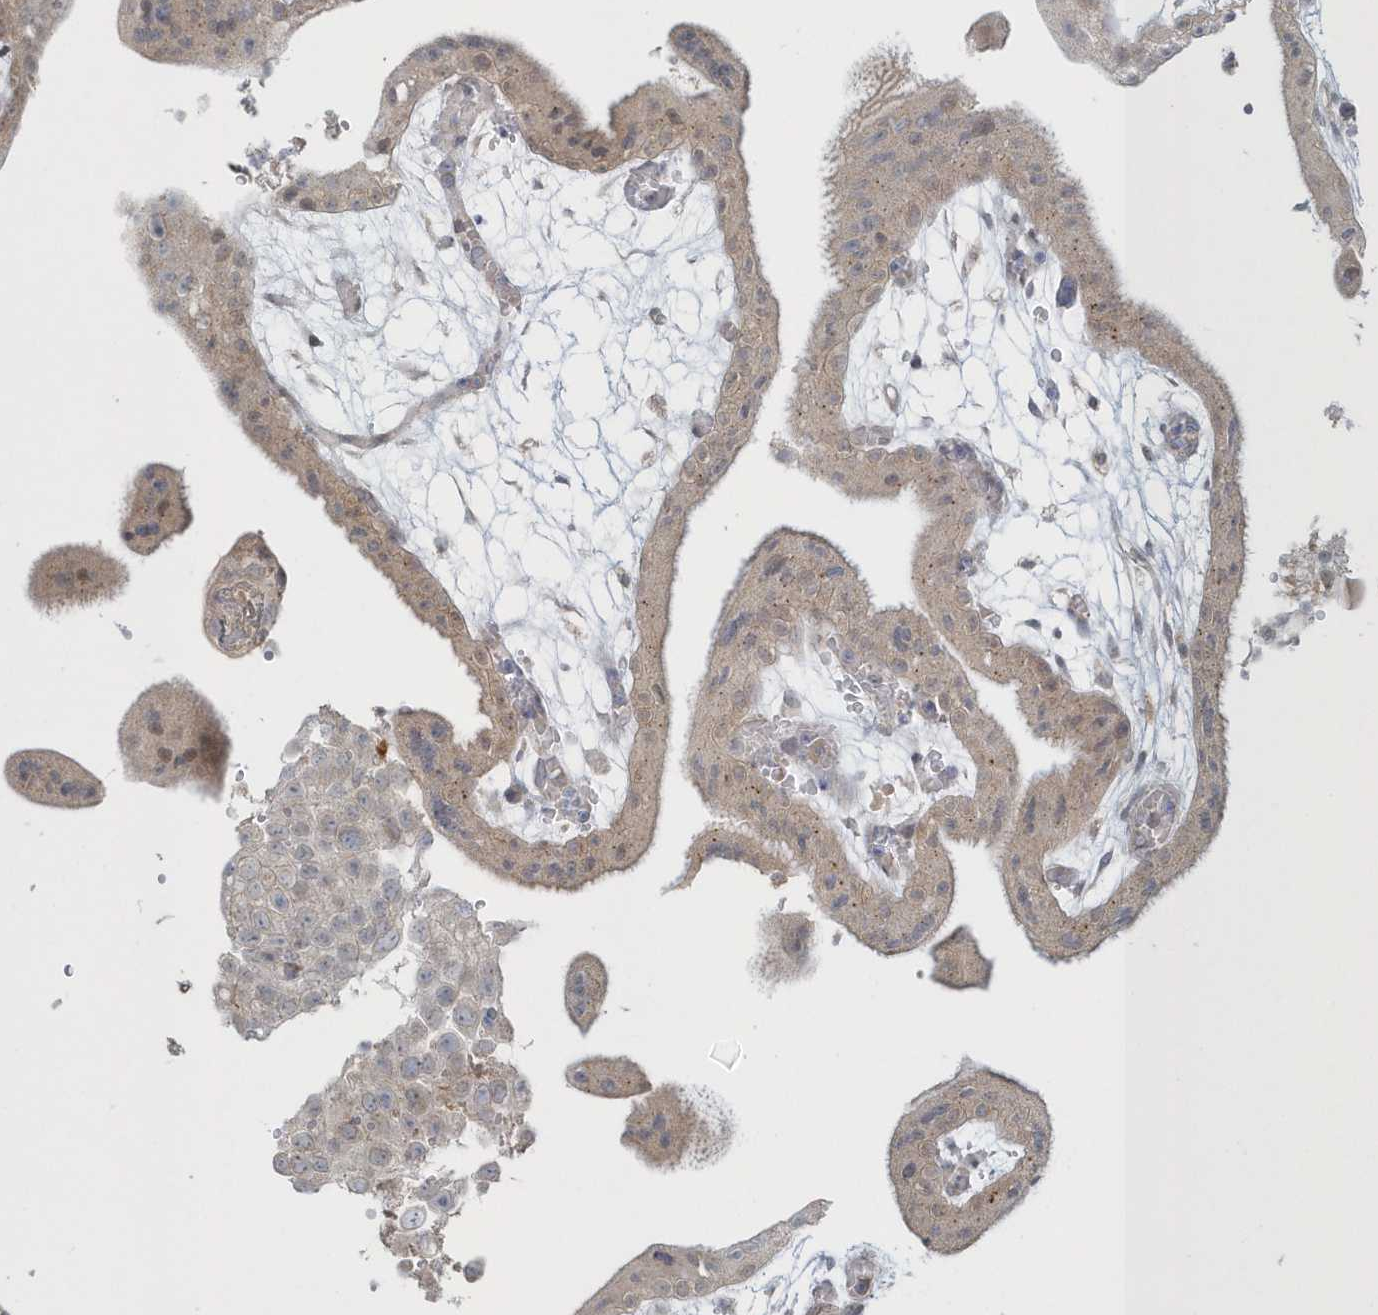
{"staining": {"intensity": "moderate", "quantity": ">75%", "location": "cytoplasmic/membranous"}, "tissue": "placenta", "cell_type": "Decidual cells", "image_type": "normal", "snomed": [{"axis": "morphology", "description": "Normal tissue, NOS"}, {"axis": "topography", "description": "Placenta"}], "caption": "An image of placenta stained for a protein displays moderate cytoplasmic/membranous brown staining in decidual cells. (IHC, brightfield microscopy, high magnification).", "gene": "BLTP3A", "patient": {"sex": "female", "age": 18}}